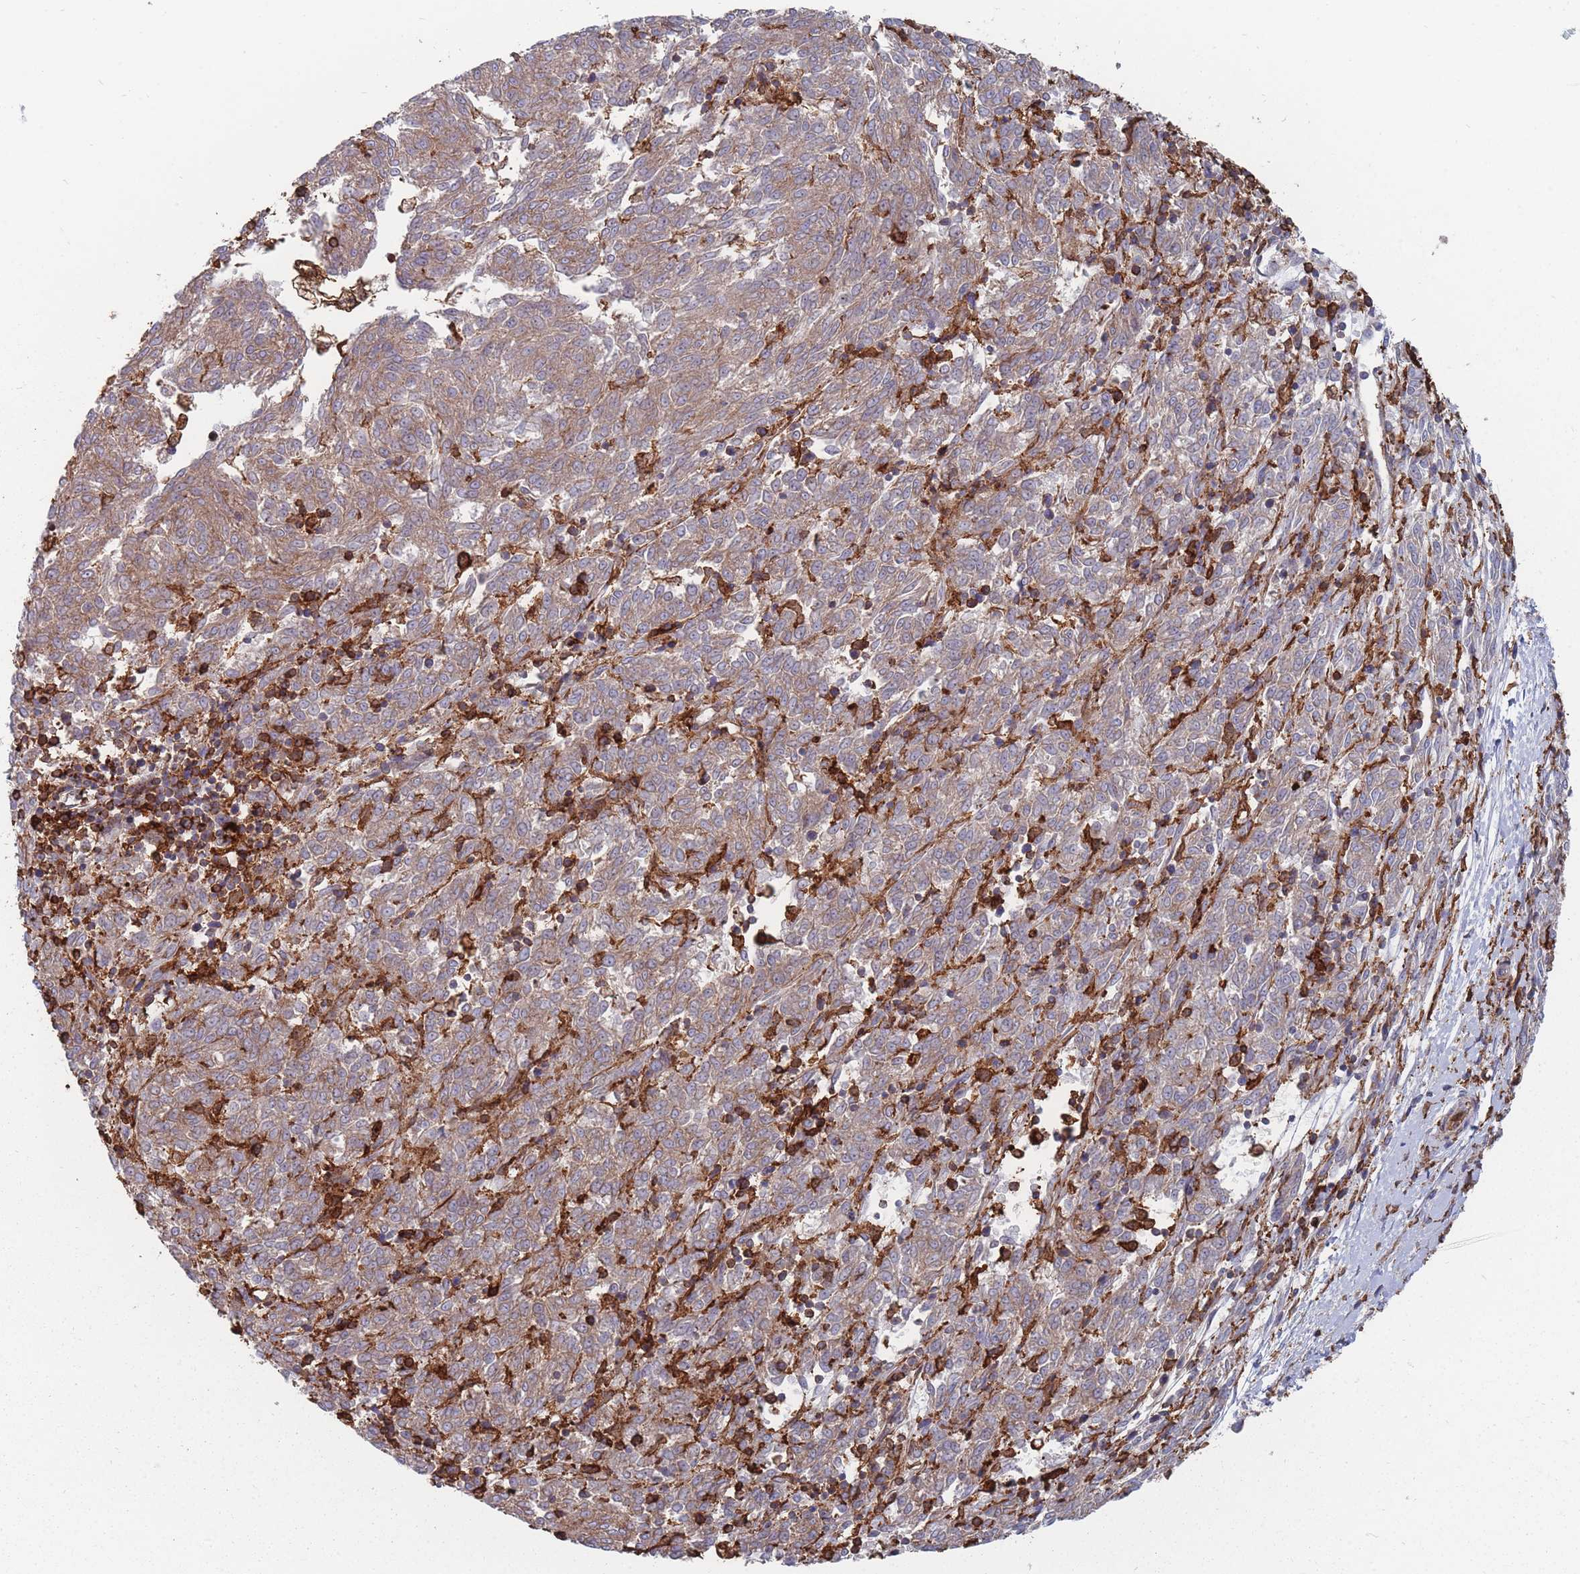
{"staining": {"intensity": "weak", "quantity": ">75%", "location": "cytoplasmic/membranous"}, "tissue": "melanoma", "cell_type": "Tumor cells", "image_type": "cancer", "snomed": [{"axis": "morphology", "description": "Malignant melanoma, NOS"}, {"axis": "topography", "description": "Skin"}], "caption": "Malignant melanoma tissue exhibits weak cytoplasmic/membranous positivity in approximately >75% of tumor cells The protein is stained brown, and the nuclei are stained in blue (DAB (3,3'-diaminobenzidine) IHC with brightfield microscopy, high magnification).", "gene": "AIF1", "patient": {"sex": "female", "age": 72}}